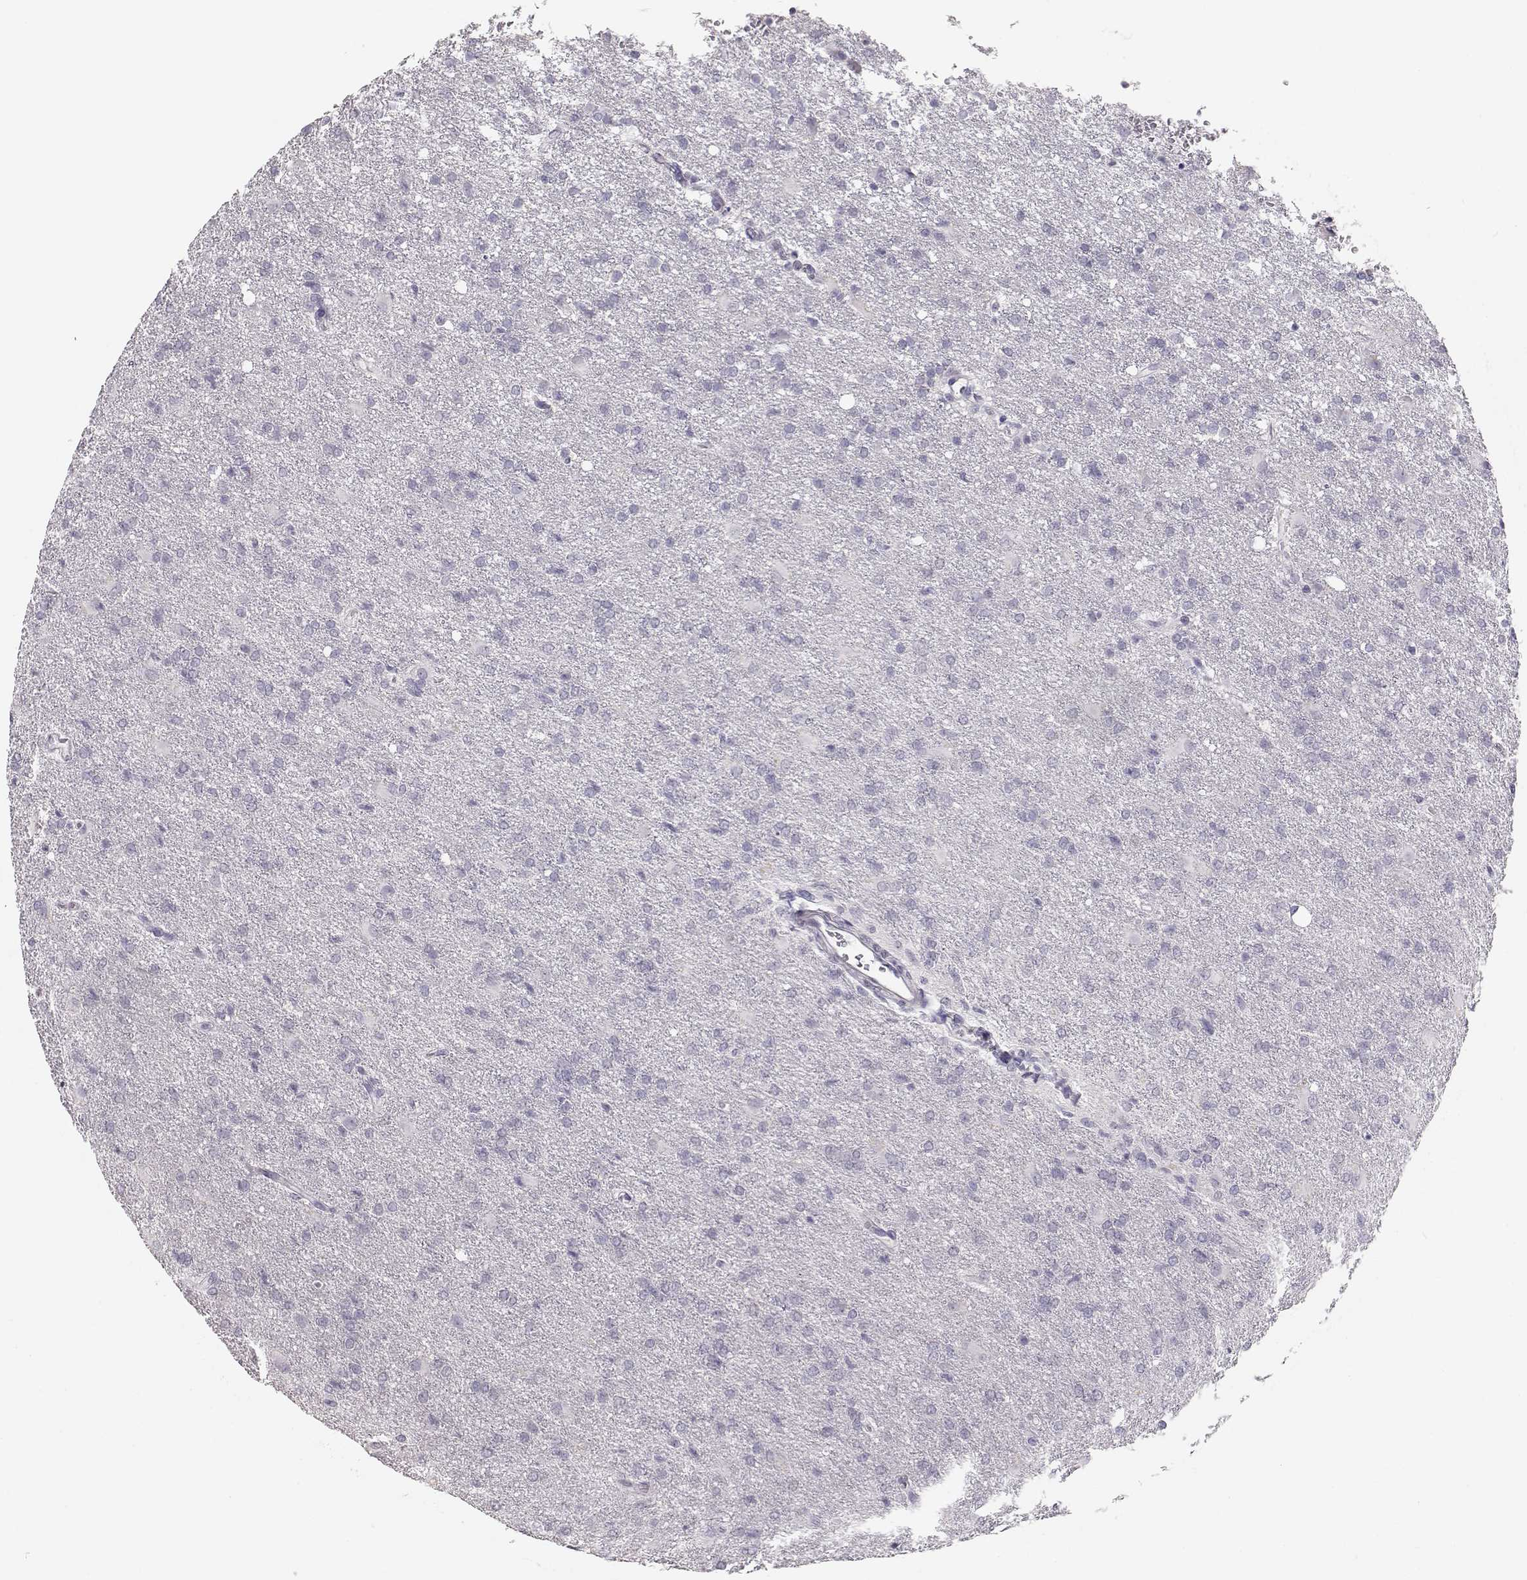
{"staining": {"intensity": "negative", "quantity": "none", "location": "none"}, "tissue": "glioma", "cell_type": "Tumor cells", "image_type": "cancer", "snomed": [{"axis": "morphology", "description": "Glioma, malignant, High grade"}, {"axis": "topography", "description": "Brain"}], "caption": "Tumor cells show no significant expression in glioma.", "gene": "TKTL1", "patient": {"sex": "male", "age": 68}}